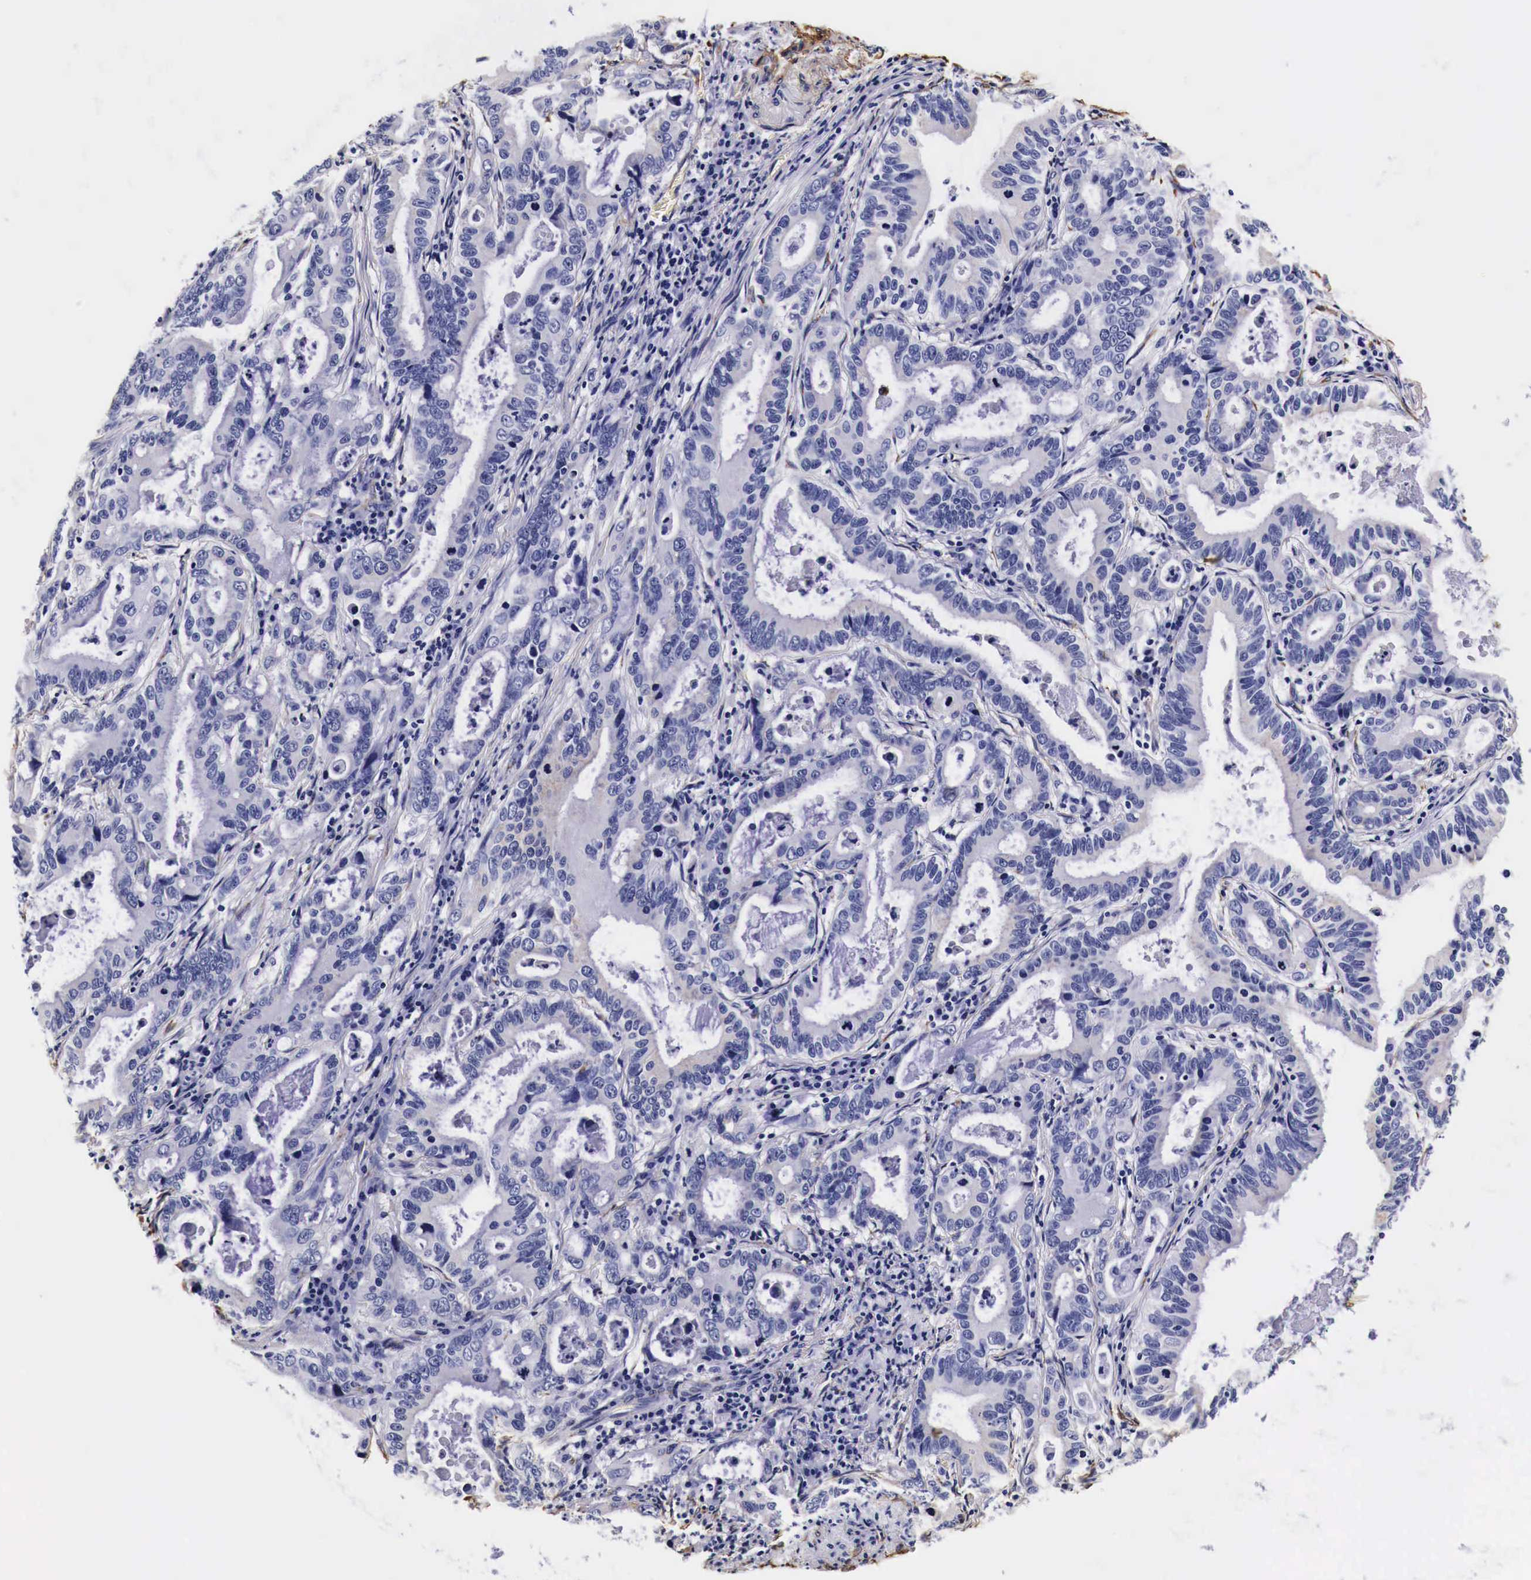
{"staining": {"intensity": "negative", "quantity": "none", "location": "none"}, "tissue": "stomach cancer", "cell_type": "Tumor cells", "image_type": "cancer", "snomed": [{"axis": "morphology", "description": "Adenocarcinoma, NOS"}, {"axis": "topography", "description": "Stomach, upper"}], "caption": "This is an immunohistochemistry histopathology image of human stomach cancer (adenocarcinoma). There is no expression in tumor cells.", "gene": "LAMB2", "patient": {"sex": "male", "age": 63}}